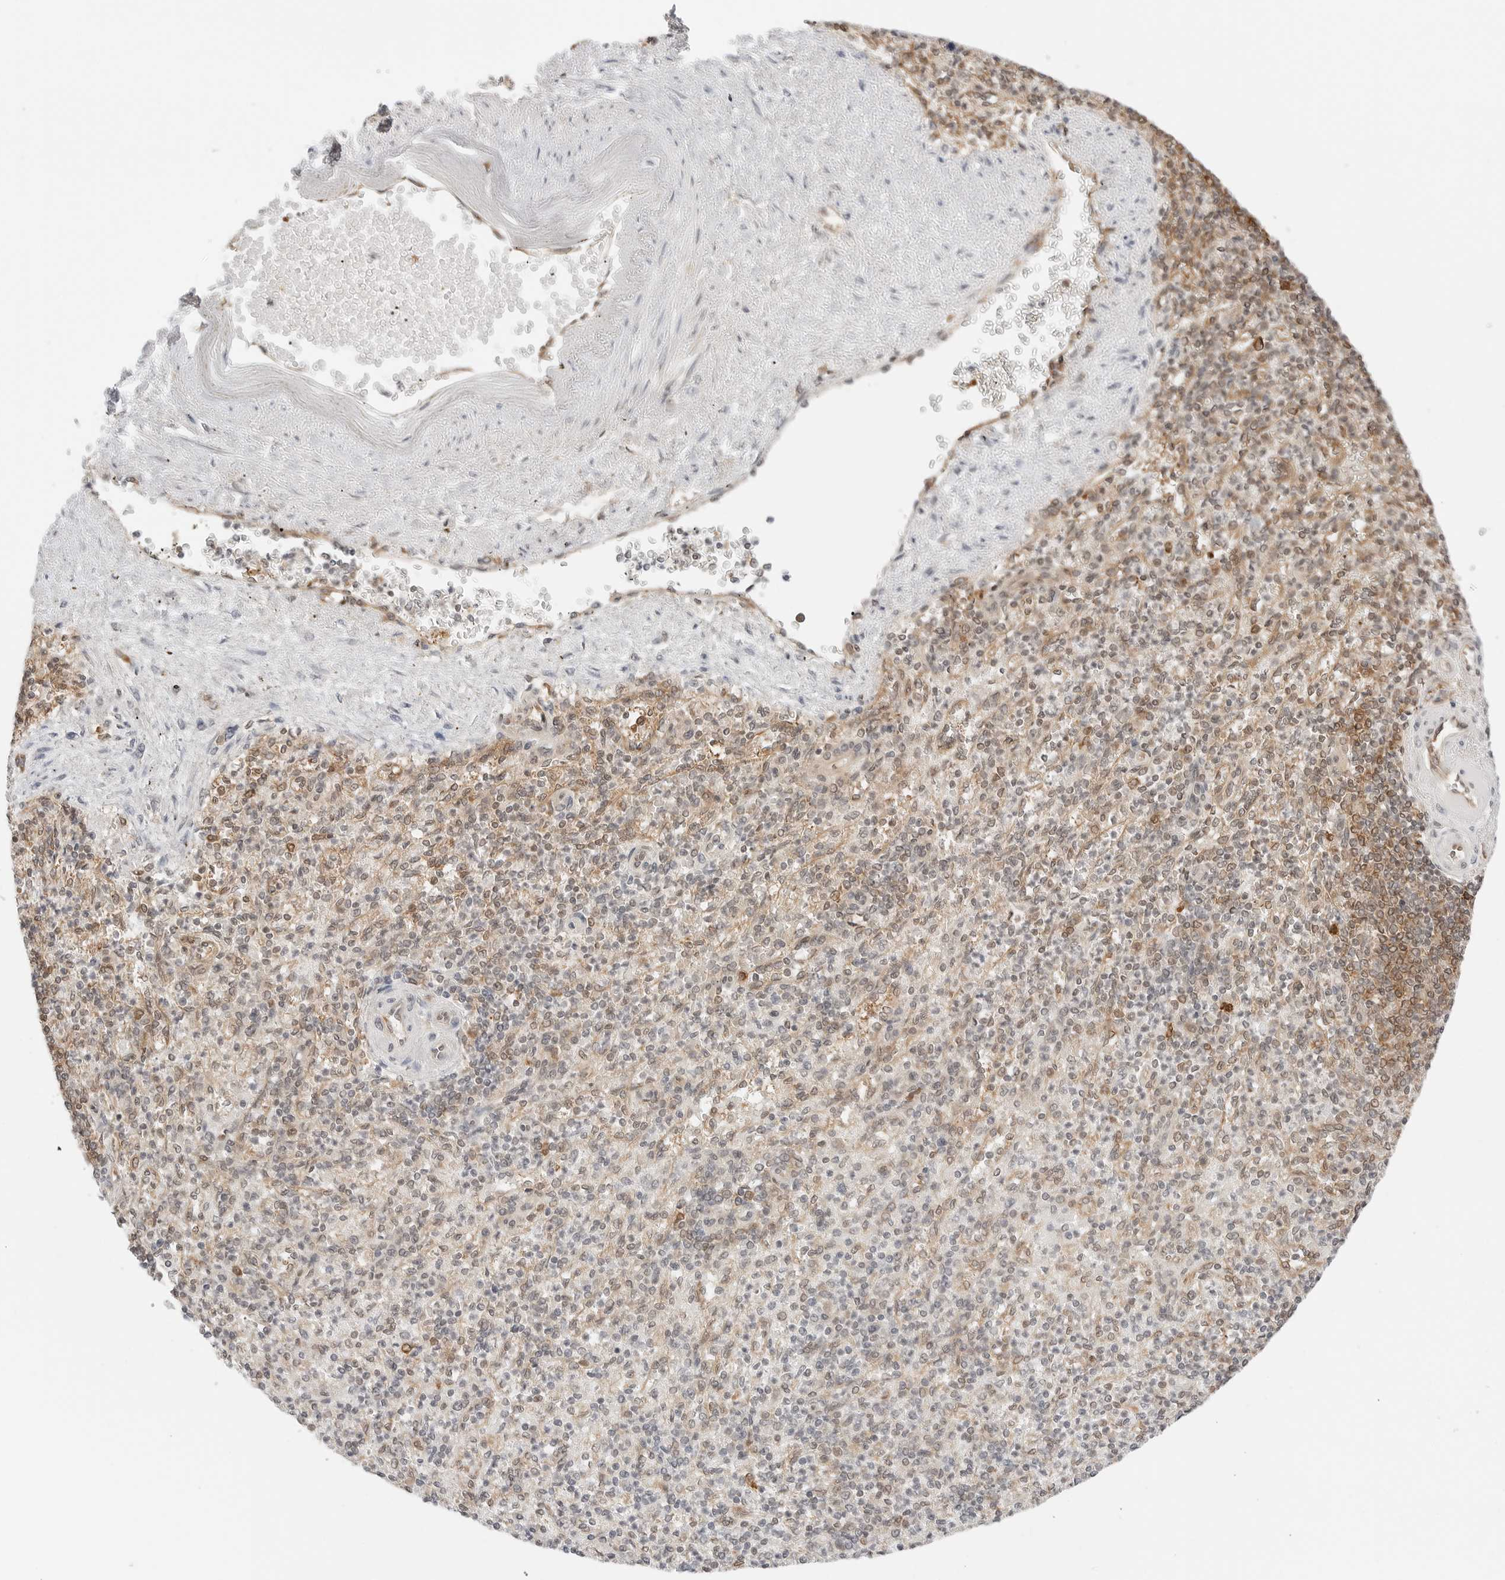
{"staining": {"intensity": "weak", "quantity": "25%-75%", "location": "nuclear"}, "tissue": "spleen", "cell_type": "Cells in red pulp", "image_type": "normal", "snomed": [{"axis": "morphology", "description": "Normal tissue, NOS"}, {"axis": "topography", "description": "Spleen"}], "caption": "High-magnification brightfield microscopy of normal spleen stained with DAB (brown) and counterstained with hematoxylin (blue). cells in red pulp exhibit weak nuclear expression is appreciated in about25%-75% of cells. (IHC, brightfield microscopy, high magnification).", "gene": "NUDC", "patient": {"sex": "female", "age": 74}}